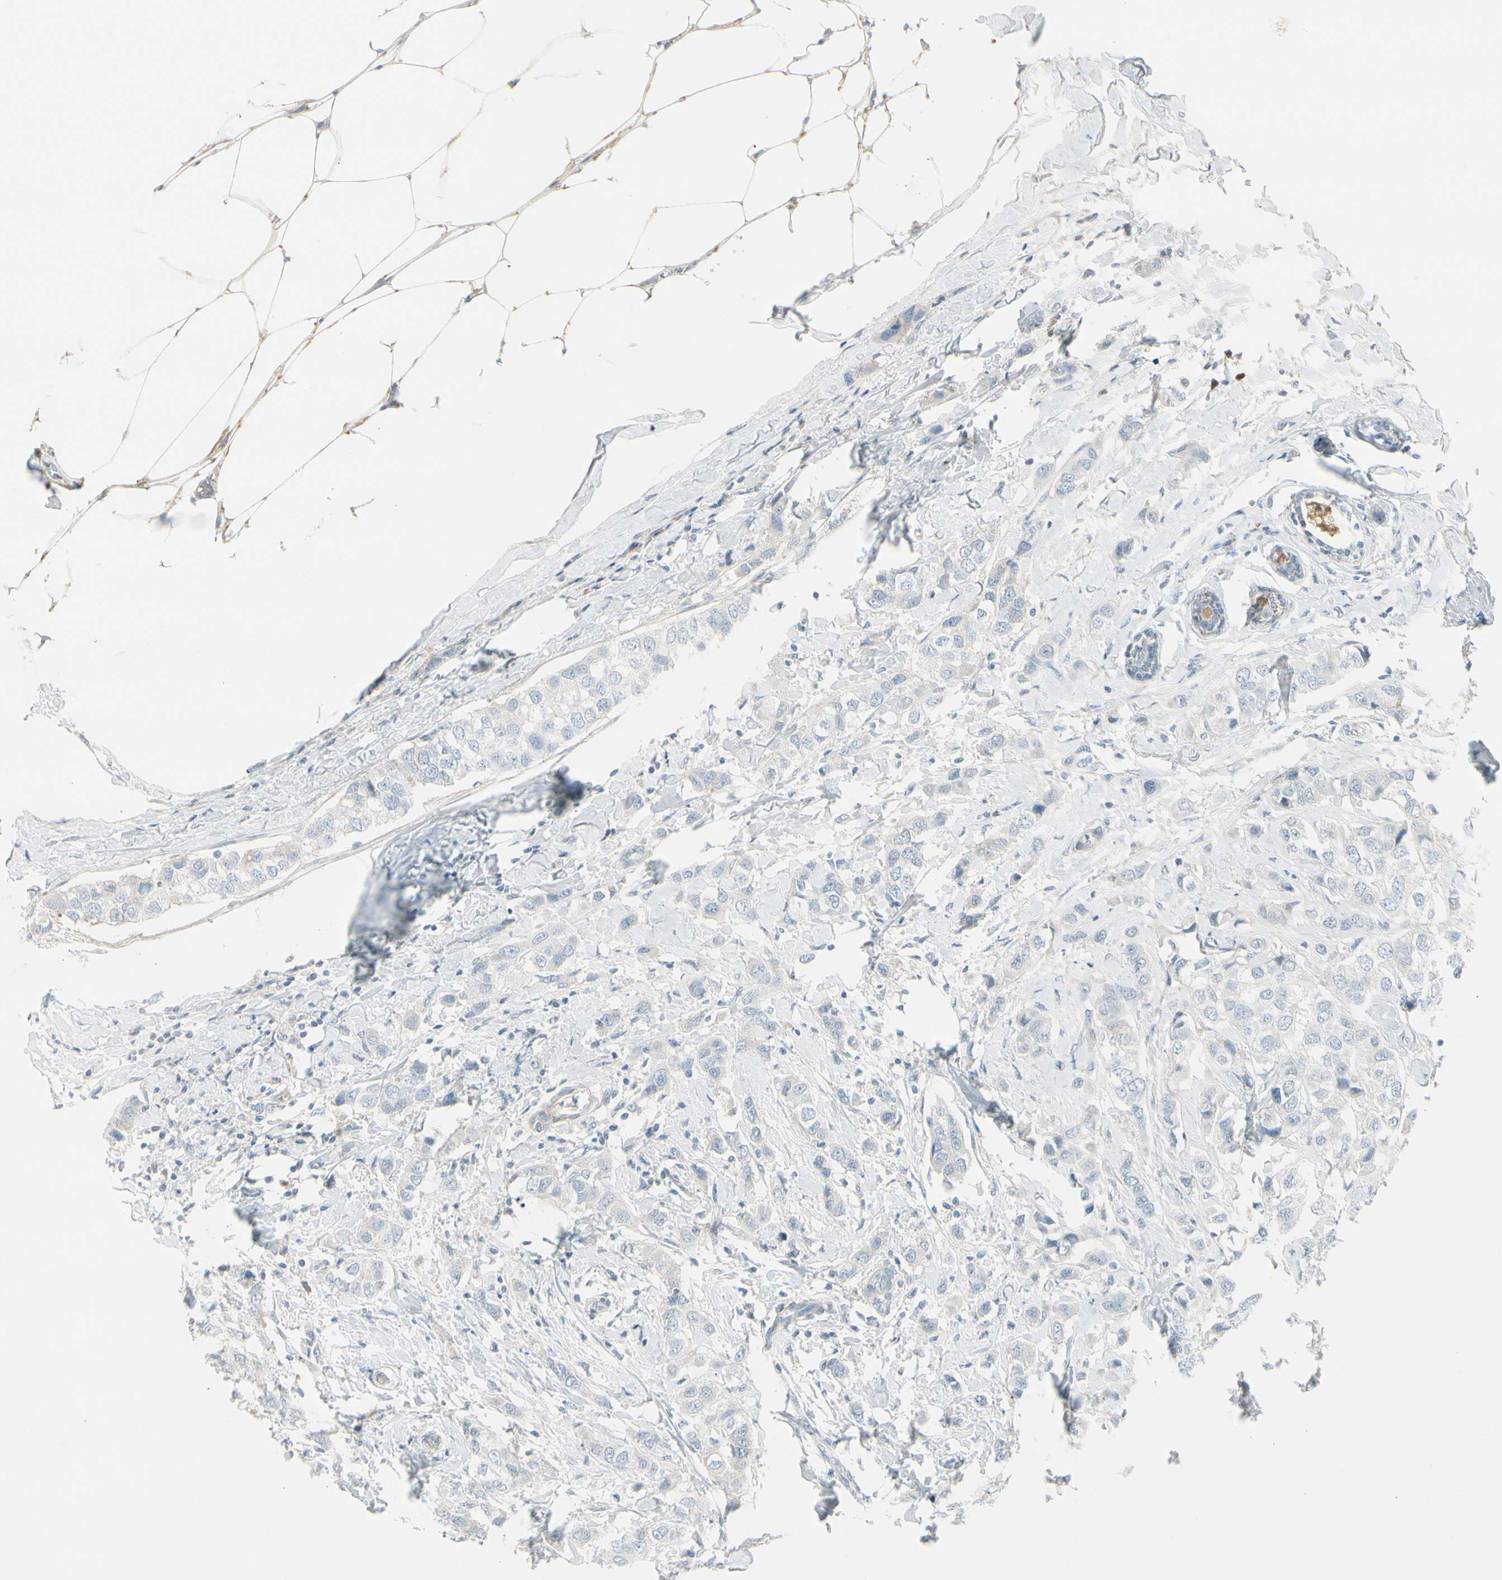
{"staining": {"intensity": "negative", "quantity": "none", "location": "none"}, "tissue": "breast cancer", "cell_type": "Tumor cells", "image_type": "cancer", "snomed": [{"axis": "morphology", "description": "Duct carcinoma"}, {"axis": "topography", "description": "Breast"}], "caption": "Photomicrograph shows no protein positivity in tumor cells of breast invasive ductal carcinoma tissue.", "gene": "CACNA2D1", "patient": {"sex": "female", "age": 50}}